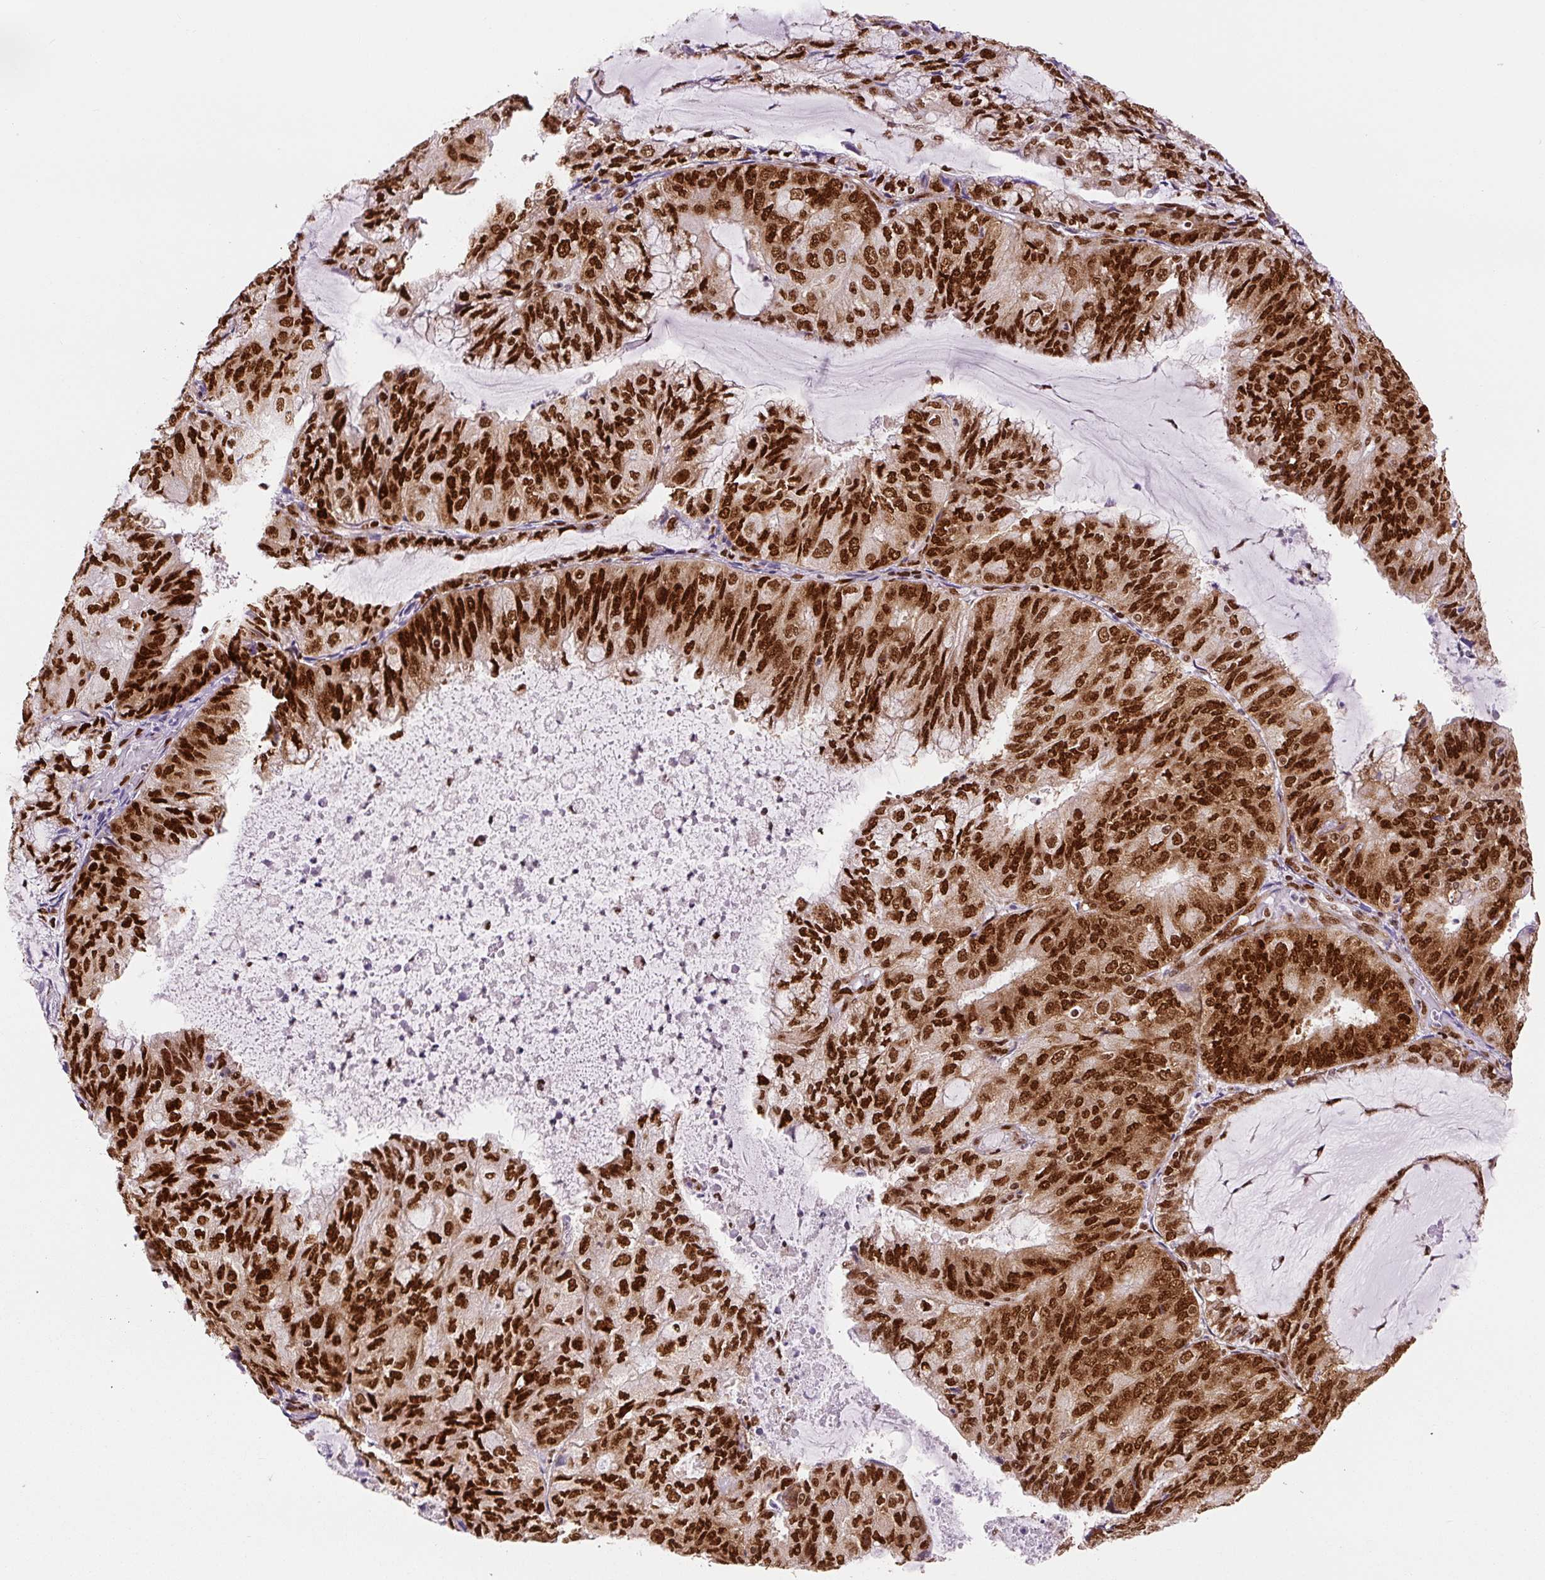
{"staining": {"intensity": "strong", "quantity": ">75%", "location": "nuclear"}, "tissue": "endometrial cancer", "cell_type": "Tumor cells", "image_type": "cancer", "snomed": [{"axis": "morphology", "description": "Adenocarcinoma, NOS"}, {"axis": "topography", "description": "Endometrium"}], "caption": "A photomicrograph of endometrial adenocarcinoma stained for a protein demonstrates strong nuclear brown staining in tumor cells. (IHC, brightfield microscopy, high magnification).", "gene": "FUS", "patient": {"sex": "female", "age": 81}}